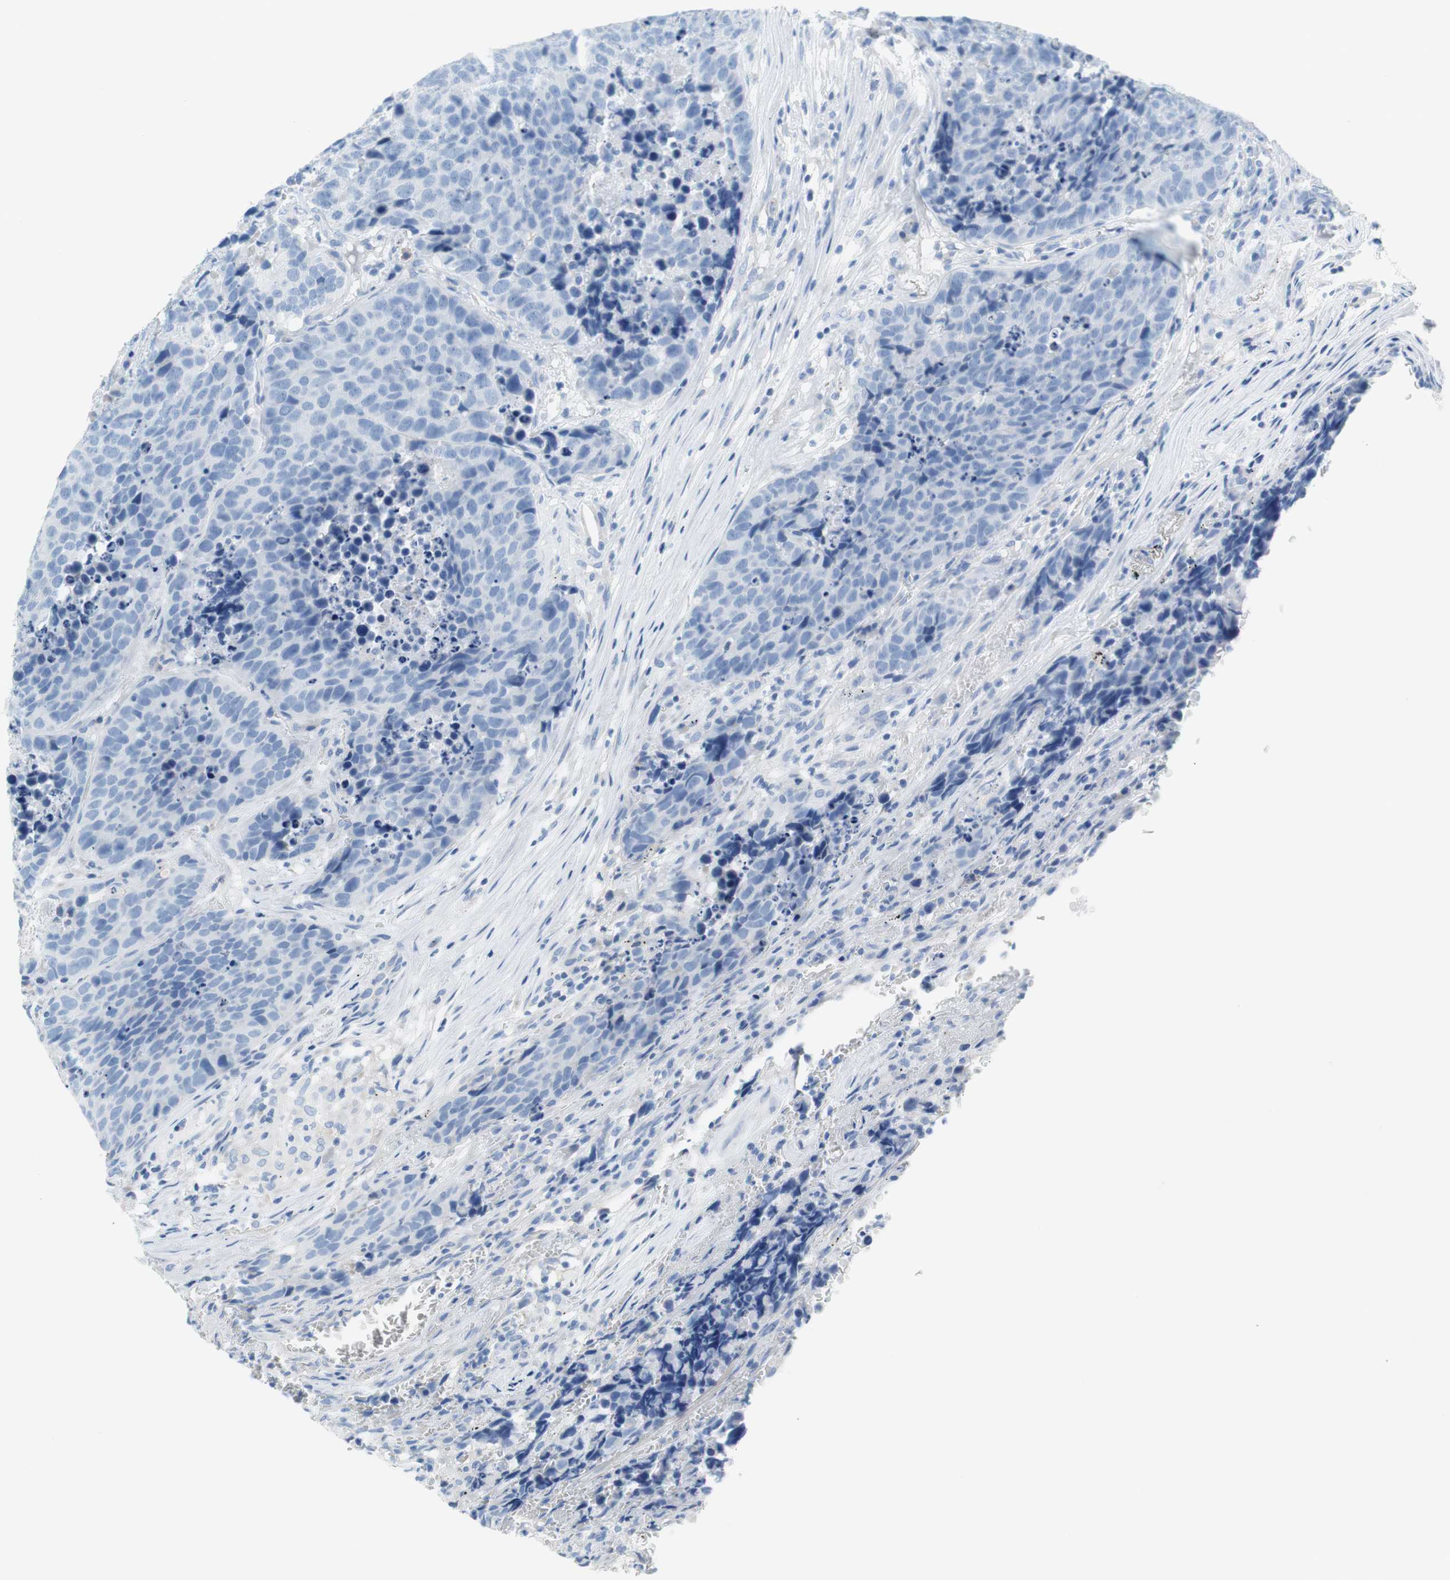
{"staining": {"intensity": "negative", "quantity": "none", "location": "none"}, "tissue": "carcinoid", "cell_type": "Tumor cells", "image_type": "cancer", "snomed": [{"axis": "morphology", "description": "Carcinoid, malignant, NOS"}, {"axis": "topography", "description": "Lung"}], "caption": "Immunohistochemistry of human carcinoid demonstrates no expression in tumor cells.", "gene": "MYH1", "patient": {"sex": "male", "age": 60}}